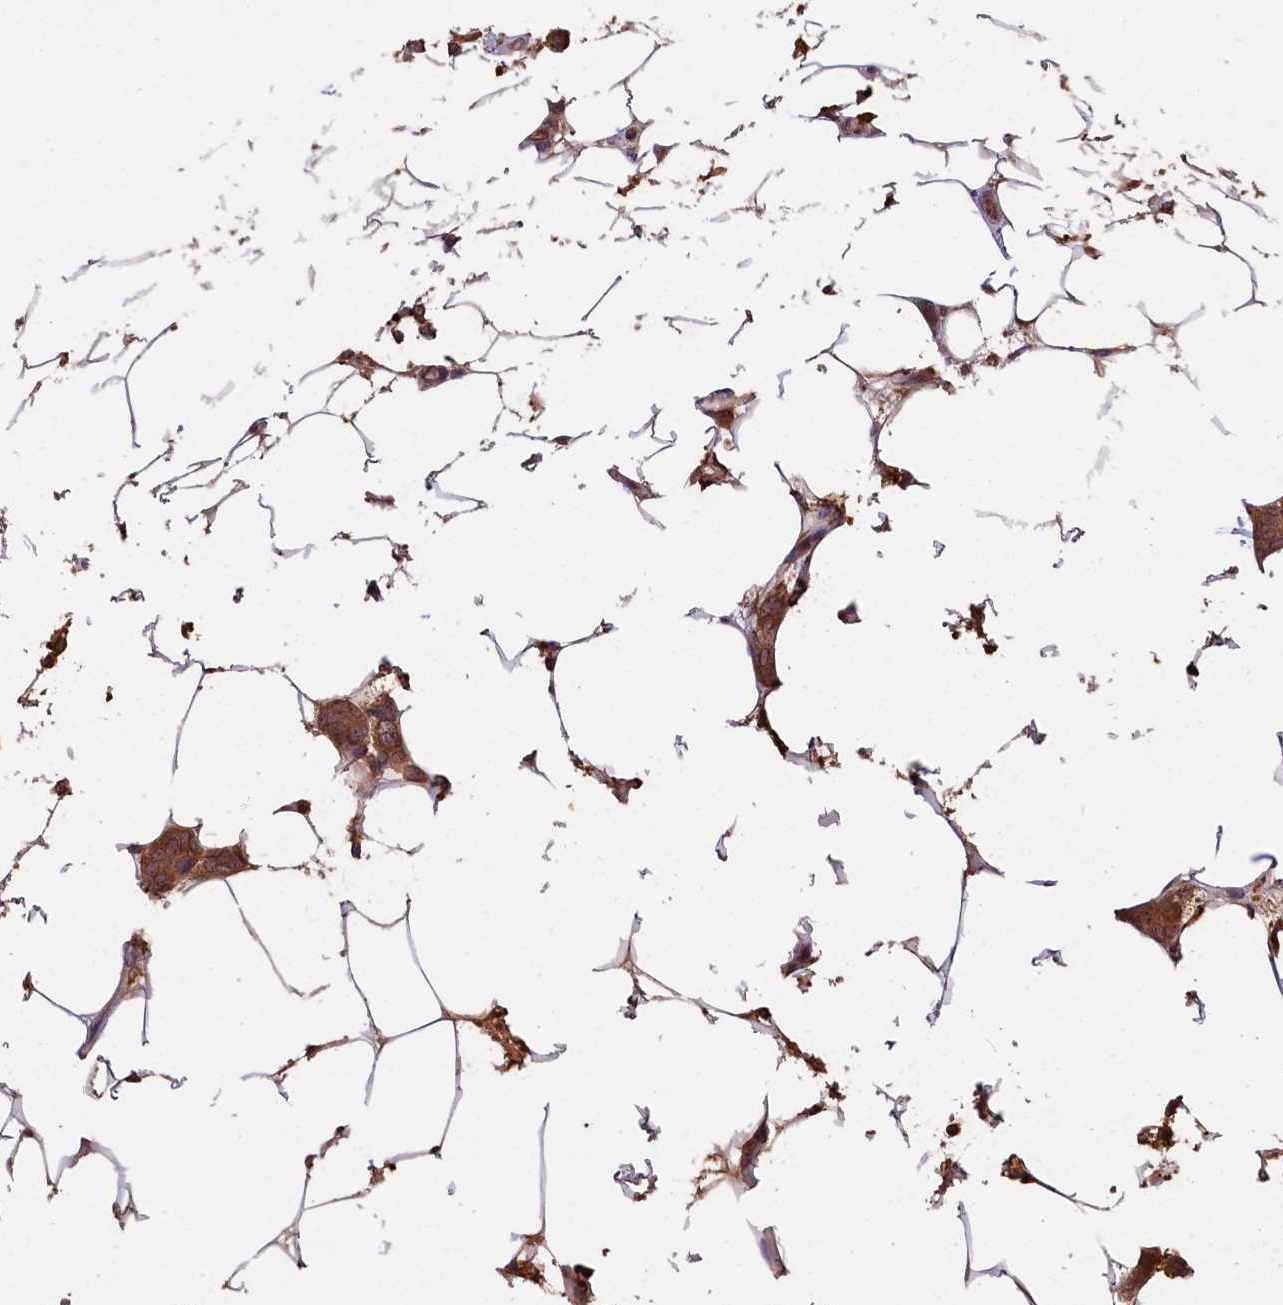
{"staining": {"intensity": "moderate", "quantity": ">75%", "location": "cytoplasmic/membranous"}, "tissue": "breast cancer", "cell_type": "Tumor cells", "image_type": "cancer", "snomed": [{"axis": "morphology", "description": "Duct carcinoma"}, {"axis": "topography", "description": "Breast"}], "caption": "Protein expression by immunohistochemistry (IHC) shows moderate cytoplasmic/membranous expression in approximately >75% of tumor cells in breast cancer.", "gene": "CHAC1", "patient": {"sex": "female", "age": 72}}